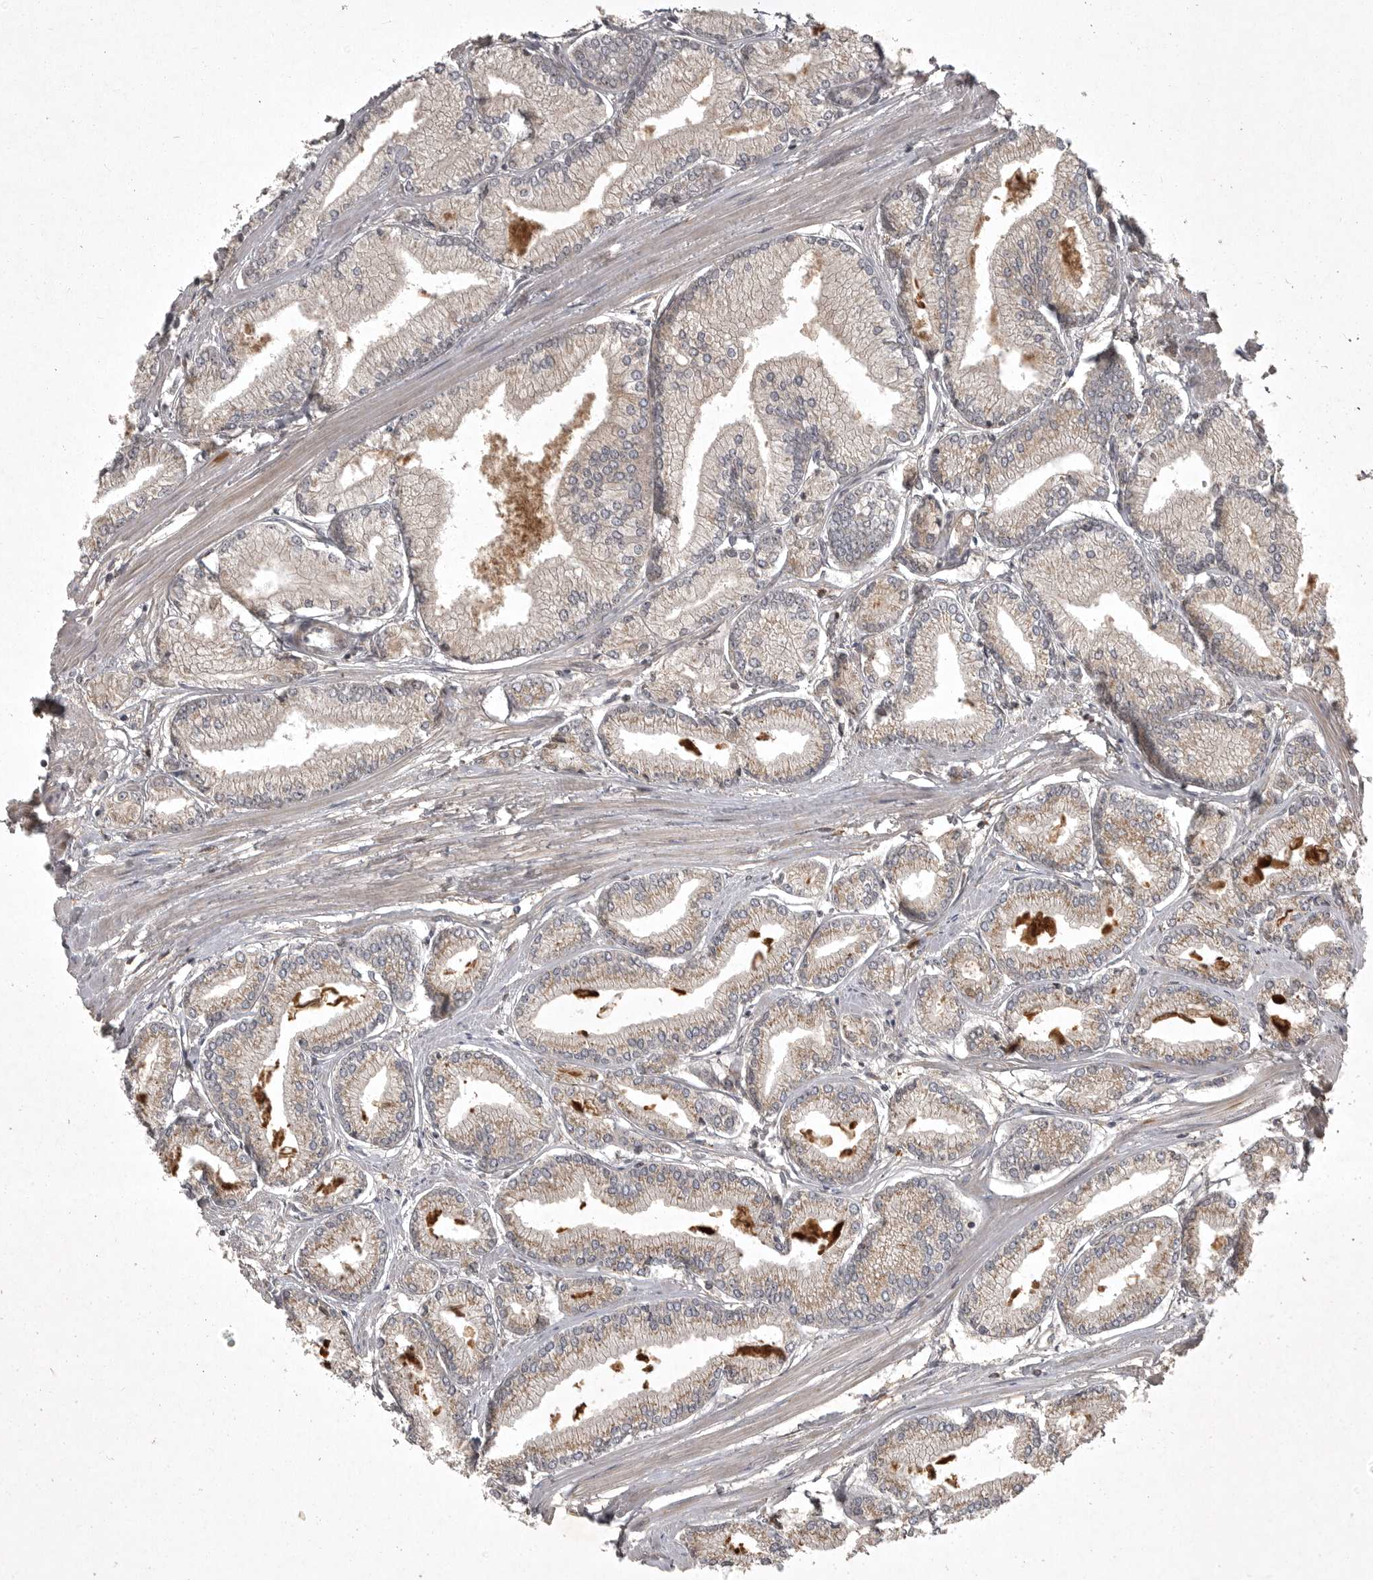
{"staining": {"intensity": "weak", "quantity": "25%-75%", "location": "cytoplasmic/membranous"}, "tissue": "prostate cancer", "cell_type": "Tumor cells", "image_type": "cancer", "snomed": [{"axis": "morphology", "description": "Adenocarcinoma, Low grade"}, {"axis": "topography", "description": "Prostate"}], "caption": "Immunohistochemistry (IHC) of low-grade adenocarcinoma (prostate) displays low levels of weak cytoplasmic/membranous staining in about 25%-75% of tumor cells. Nuclei are stained in blue.", "gene": "GPR31", "patient": {"sex": "male", "age": 52}}